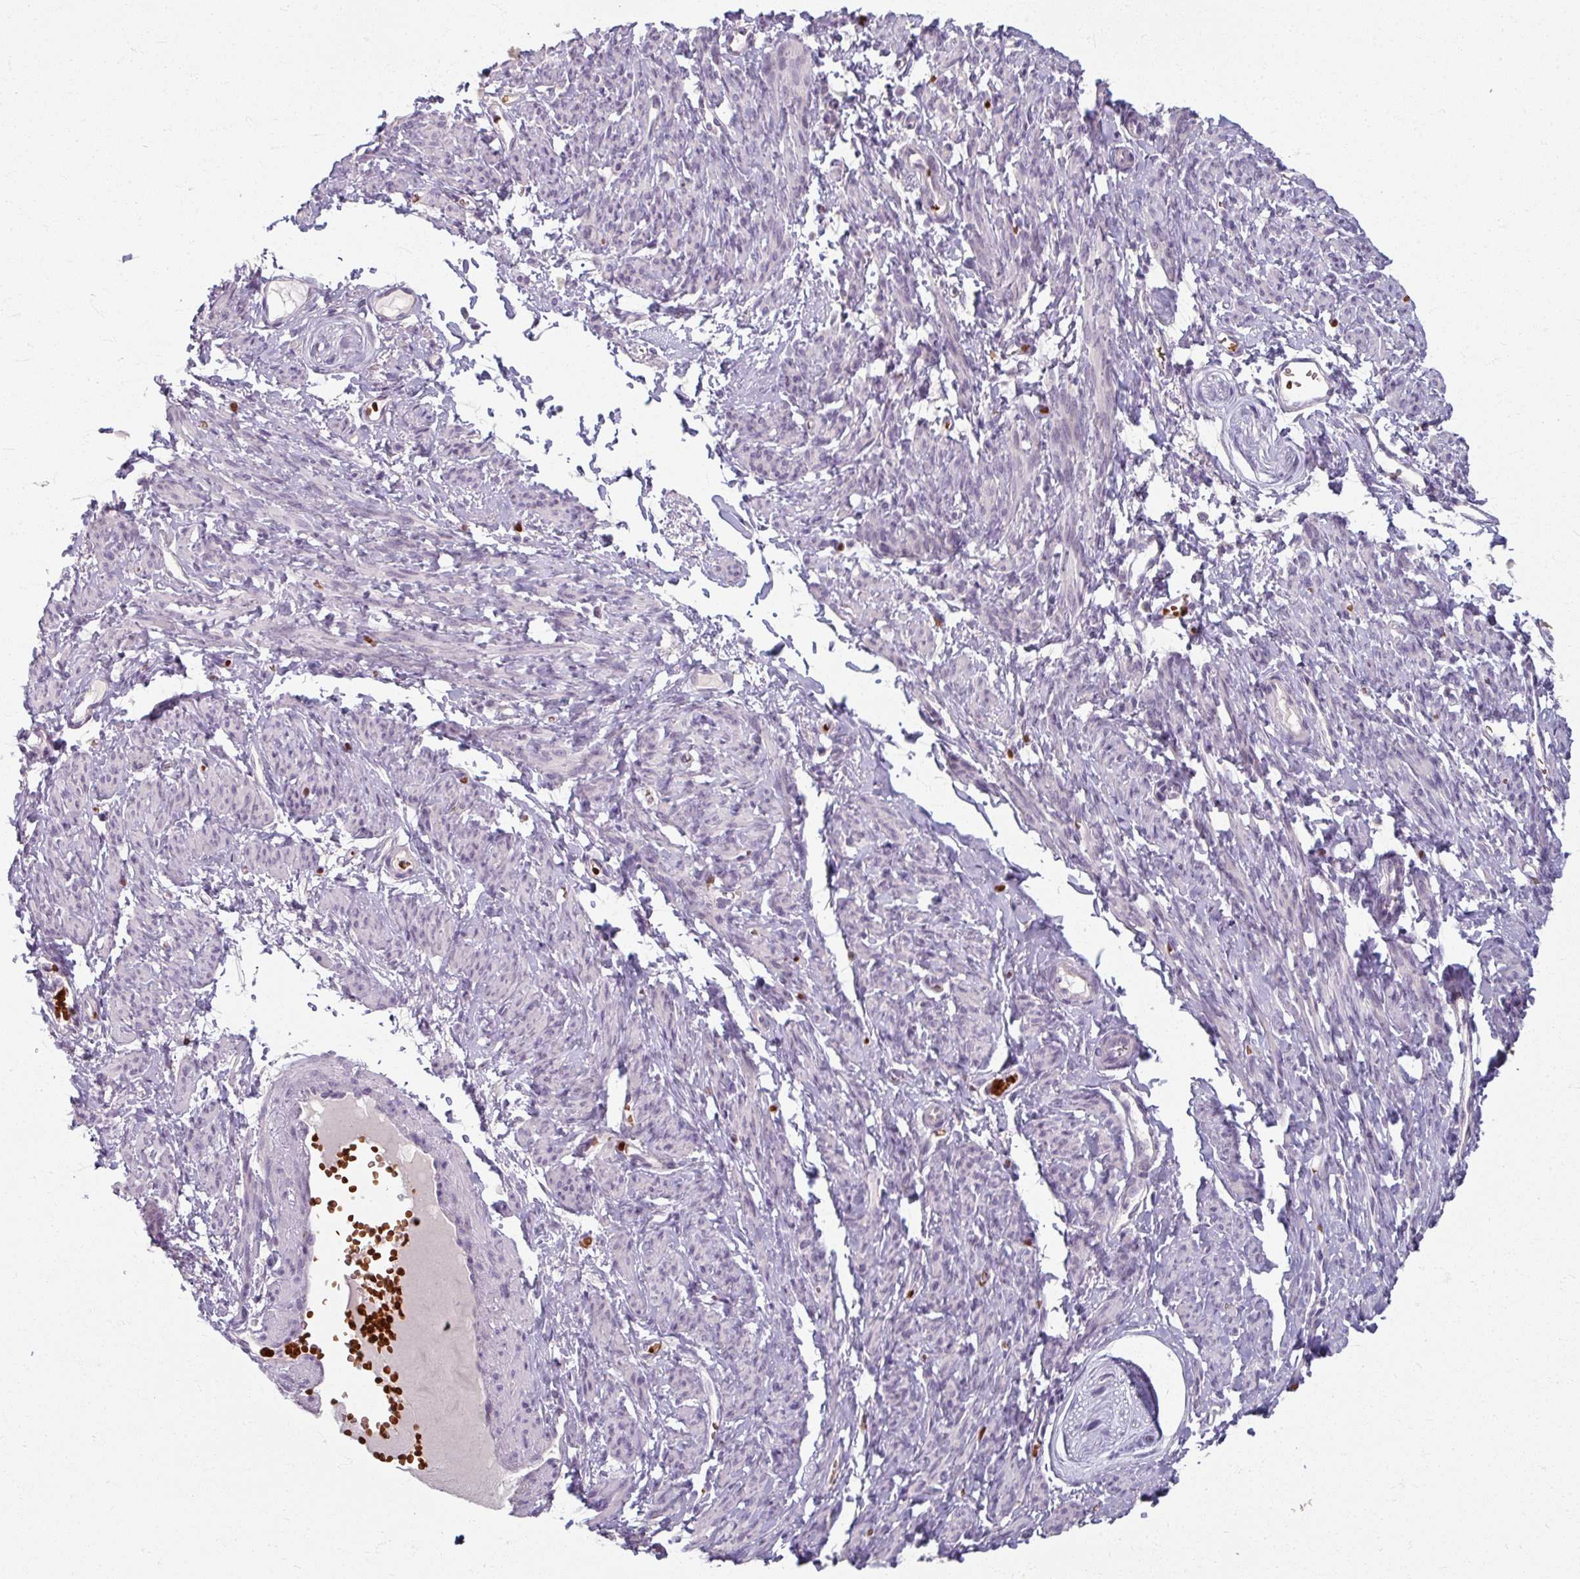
{"staining": {"intensity": "negative", "quantity": "none", "location": "none"}, "tissue": "smooth muscle", "cell_type": "Smooth muscle cells", "image_type": "normal", "snomed": [{"axis": "morphology", "description": "Normal tissue, NOS"}, {"axis": "topography", "description": "Smooth muscle"}], "caption": "Micrograph shows no significant protein positivity in smooth muscle cells of benign smooth muscle. (DAB immunohistochemistry, high magnification).", "gene": "KMT5C", "patient": {"sex": "female", "age": 65}}